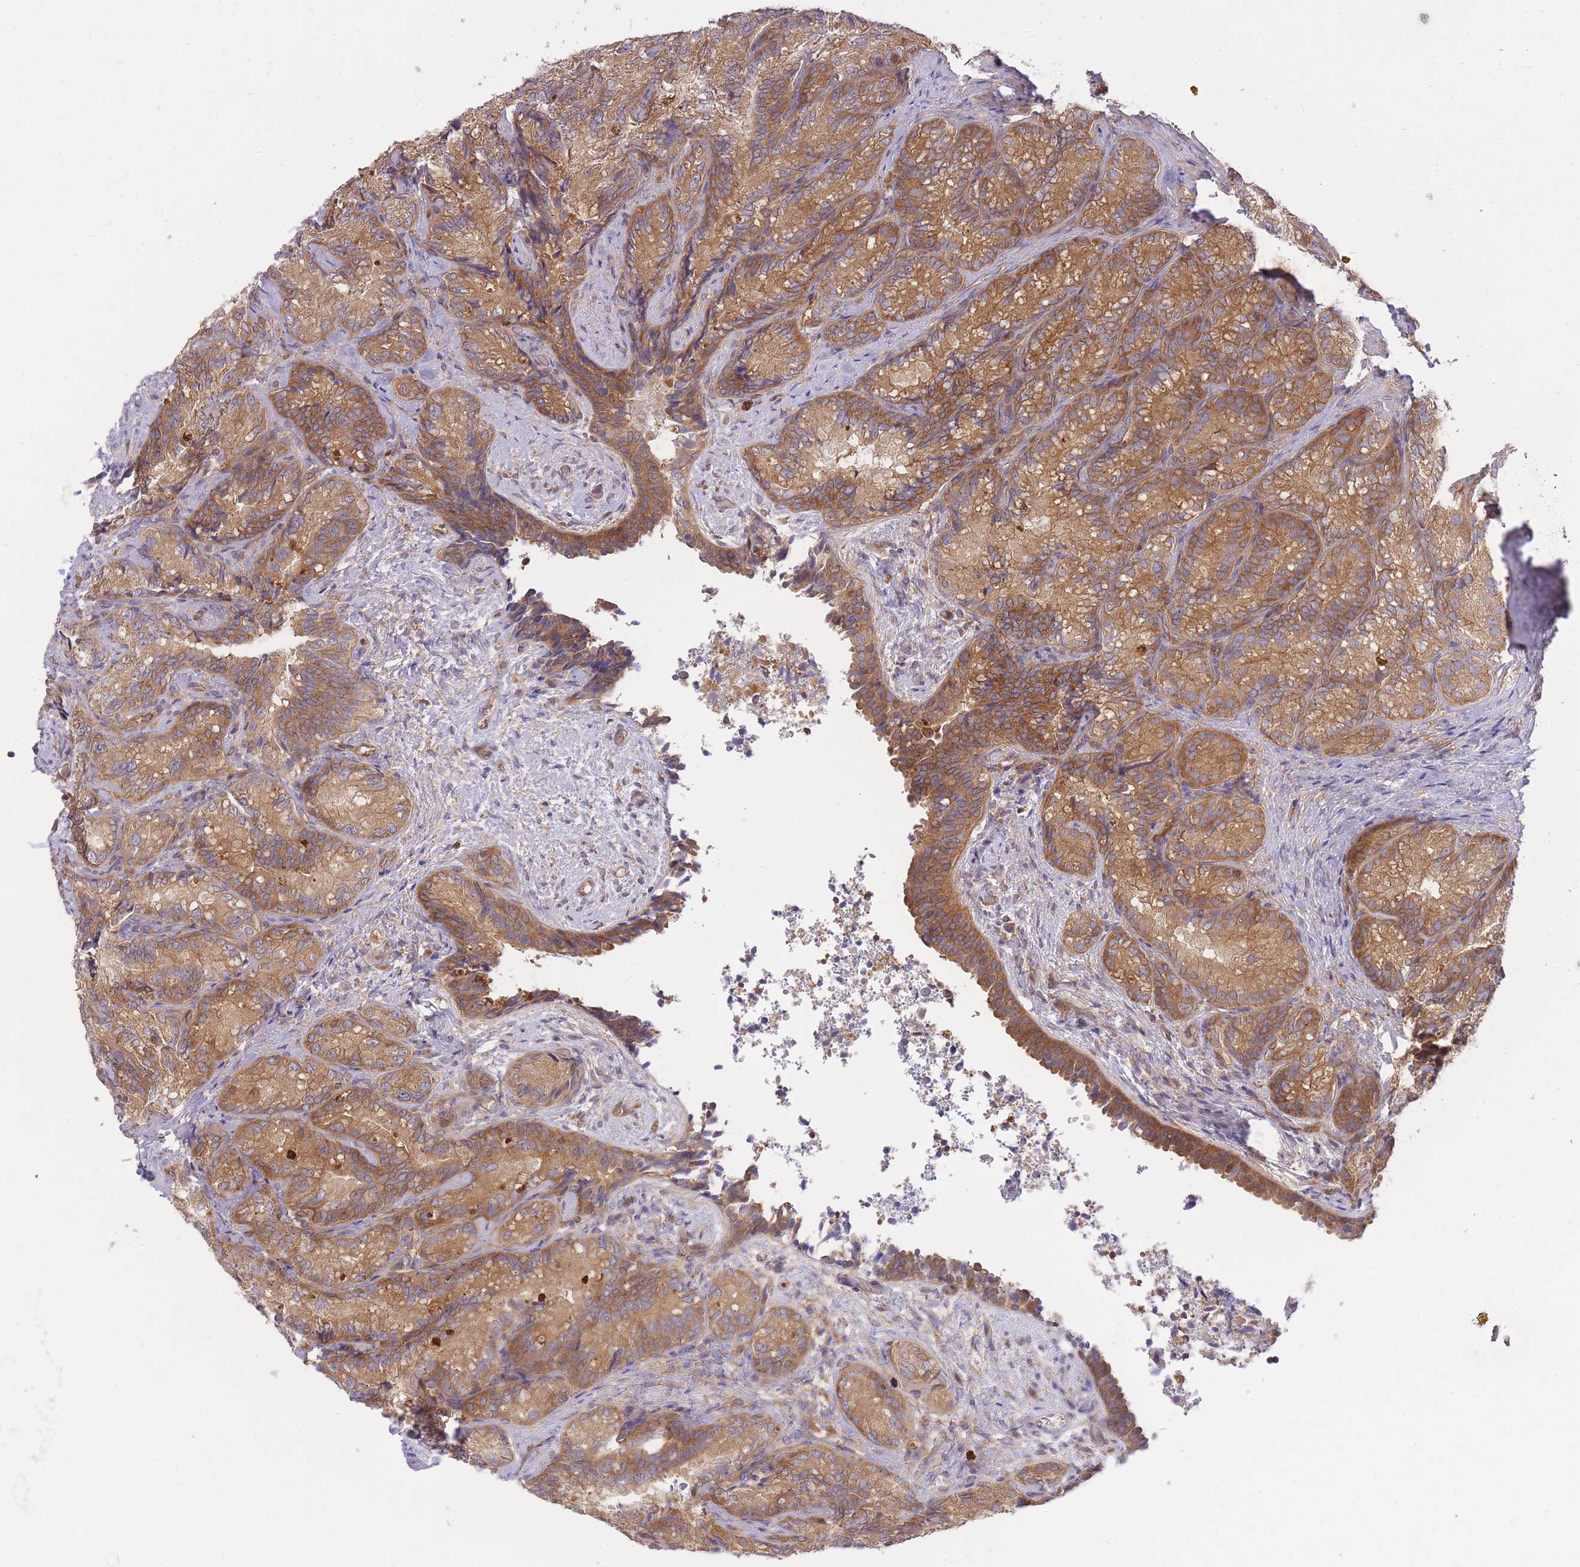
{"staining": {"intensity": "moderate", "quantity": ">75%", "location": "cytoplasmic/membranous"}, "tissue": "seminal vesicle", "cell_type": "Glandular cells", "image_type": "normal", "snomed": [{"axis": "morphology", "description": "Normal tissue, NOS"}, {"axis": "topography", "description": "Seminal veicle"}], "caption": "Immunohistochemistry (DAB) staining of normal human seminal vesicle shows moderate cytoplasmic/membranous protein expression in about >75% of glandular cells.", "gene": "PREP", "patient": {"sex": "male", "age": 58}}